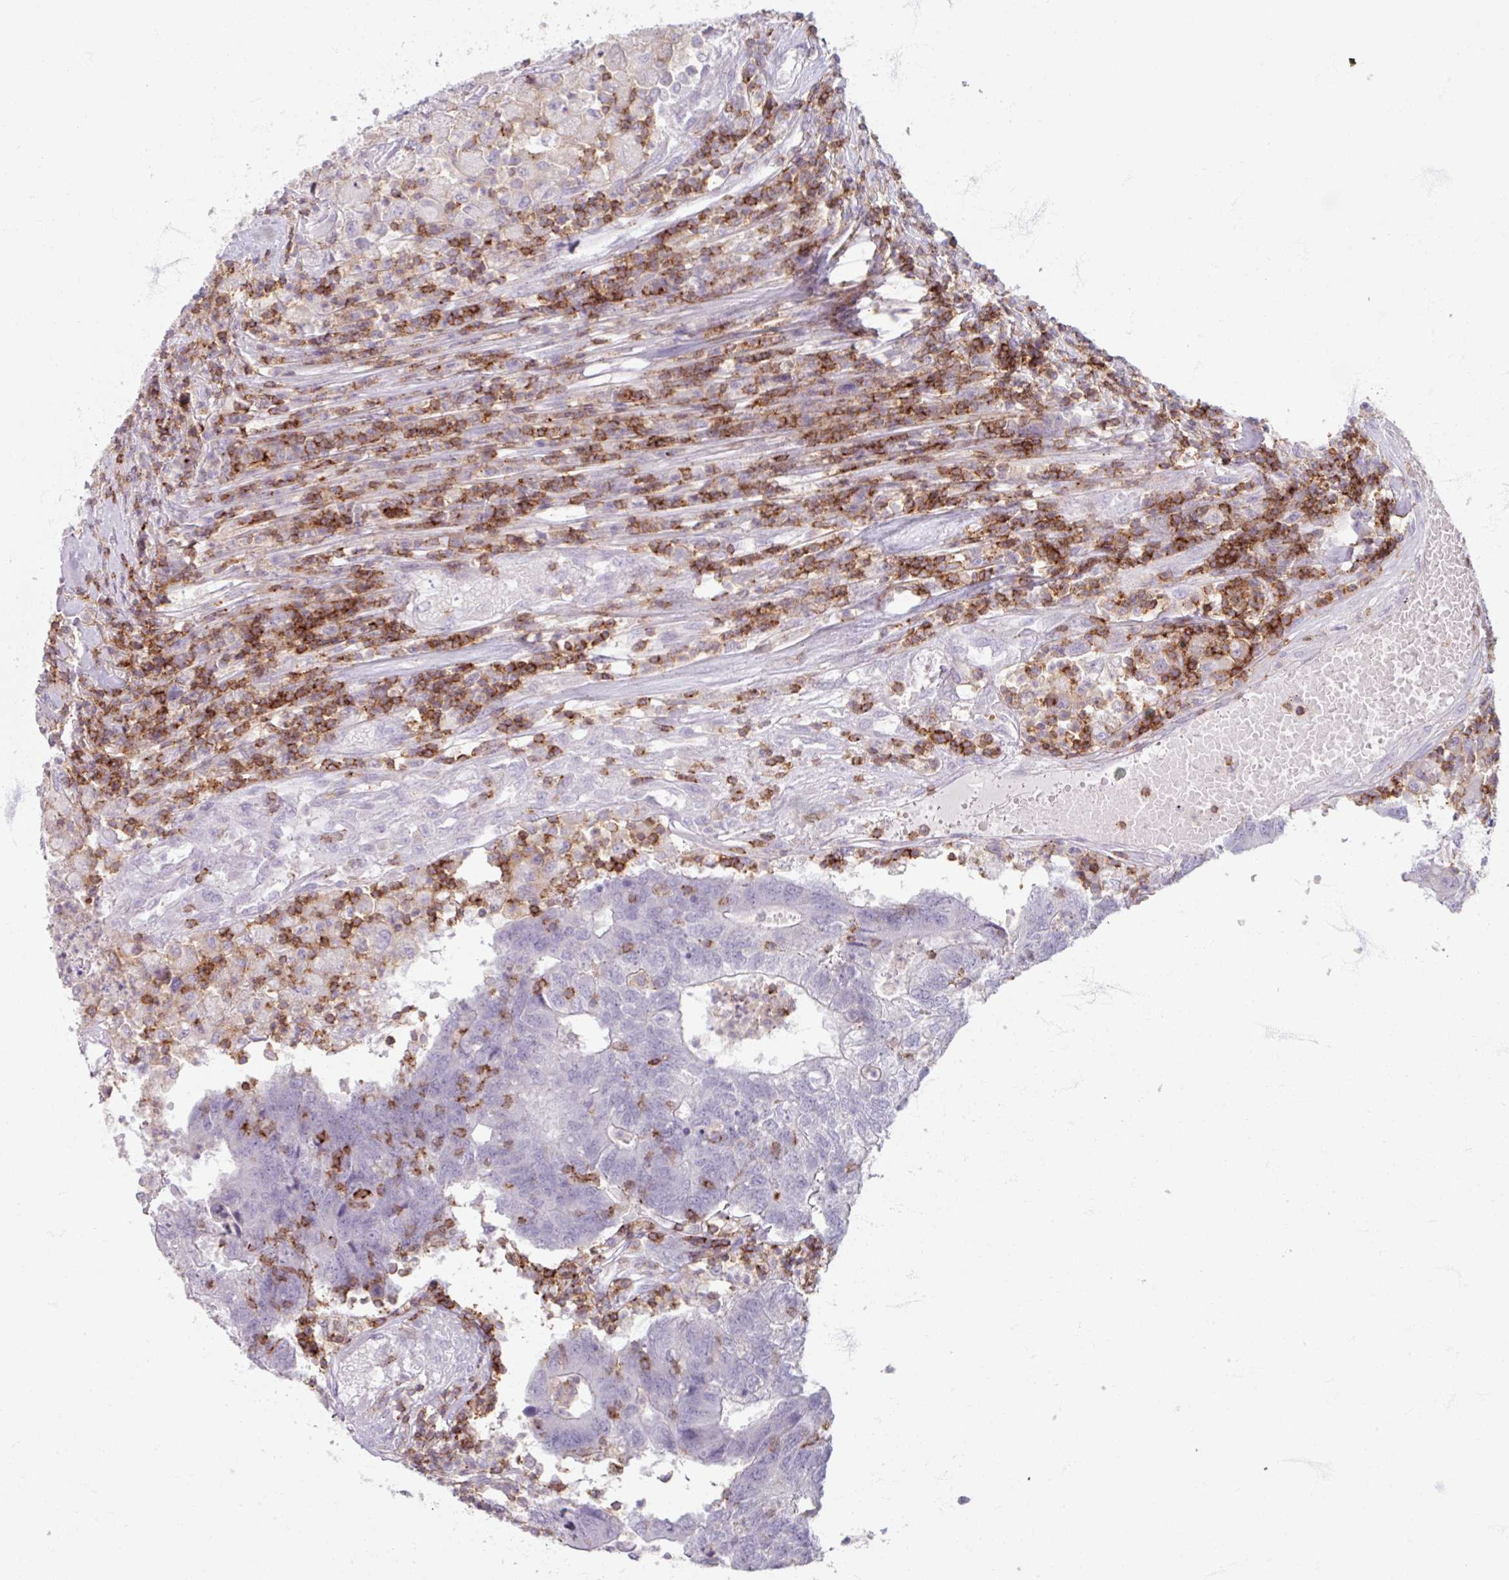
{"staining": {"intensity": "negative", "quantity": "none", "location": "none"}, "tissue": "colorectal cancer", "cell_type": "Tumor cells", "image_type": "cancer", "snomed": [{"axis": "morphology", "description": "Adenocarcinoma, NOS"}, {"axis": "topography", "description": "Colon"}], "caption": "A high-resolution micrograph shows IHC staining of colorectal cancer (adenocarcinoma), which shows no significant positivity in tumor cells.", "gene": "PTPRC", "patient": {"sex": "female", "age": 48}}